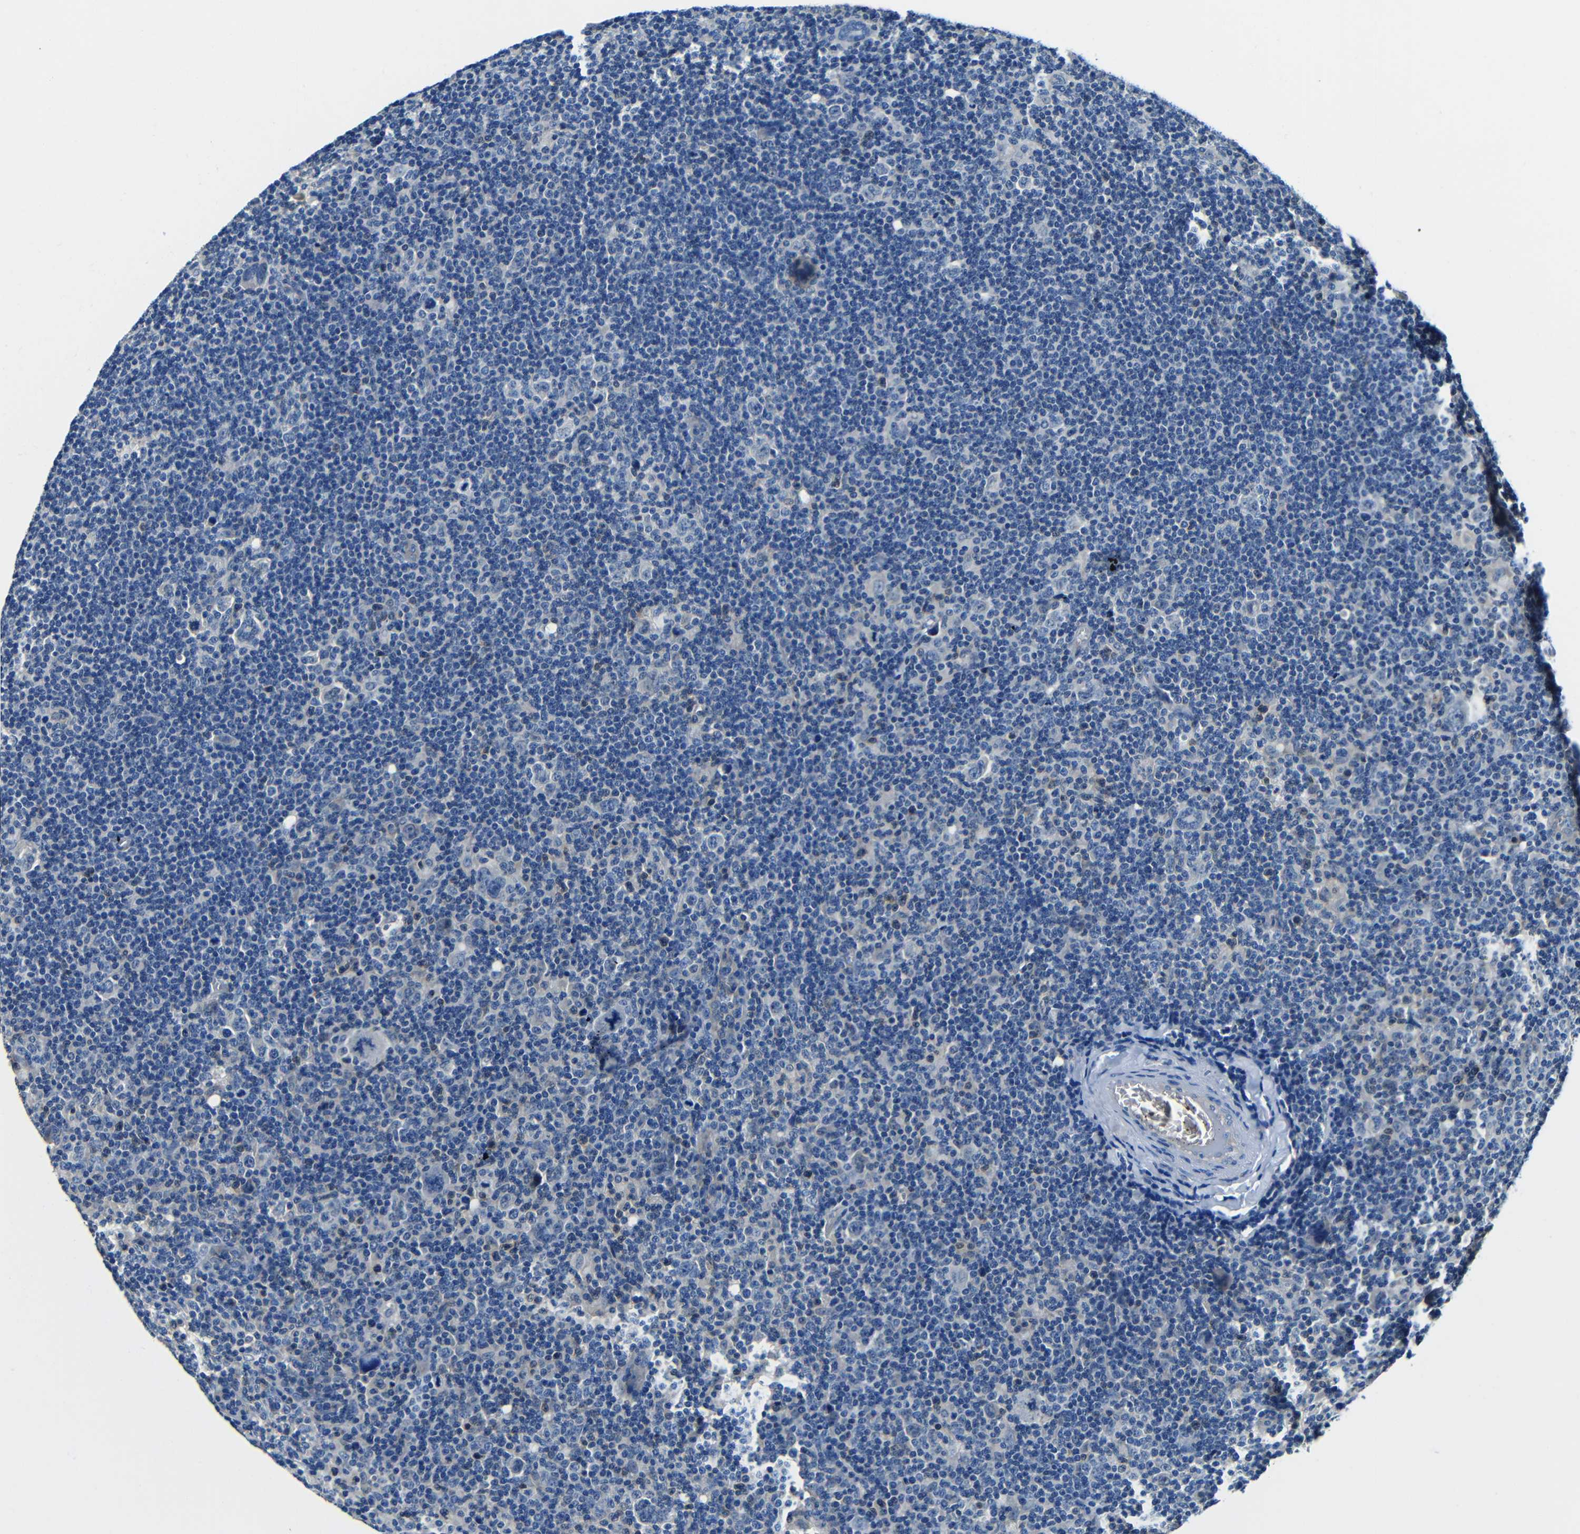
{"staining": {"intensity": "negative", "quantity": "none", "location": "none"}, "tissue": "lymphoma", "cell_type": "Tumor cells", "image_type": "cancer", "snomed": [{"axis": "morphology", "description": "Hodgkin's disease, NOS"}, {"axis": "topography", "description": "Lymph node"}], "caption": "The histopathology image demonstrates no staining of tumor cells in Hodgkin's disease.", "gene": "ADAP1", "patient": {"sex": "female", "age": 57}}